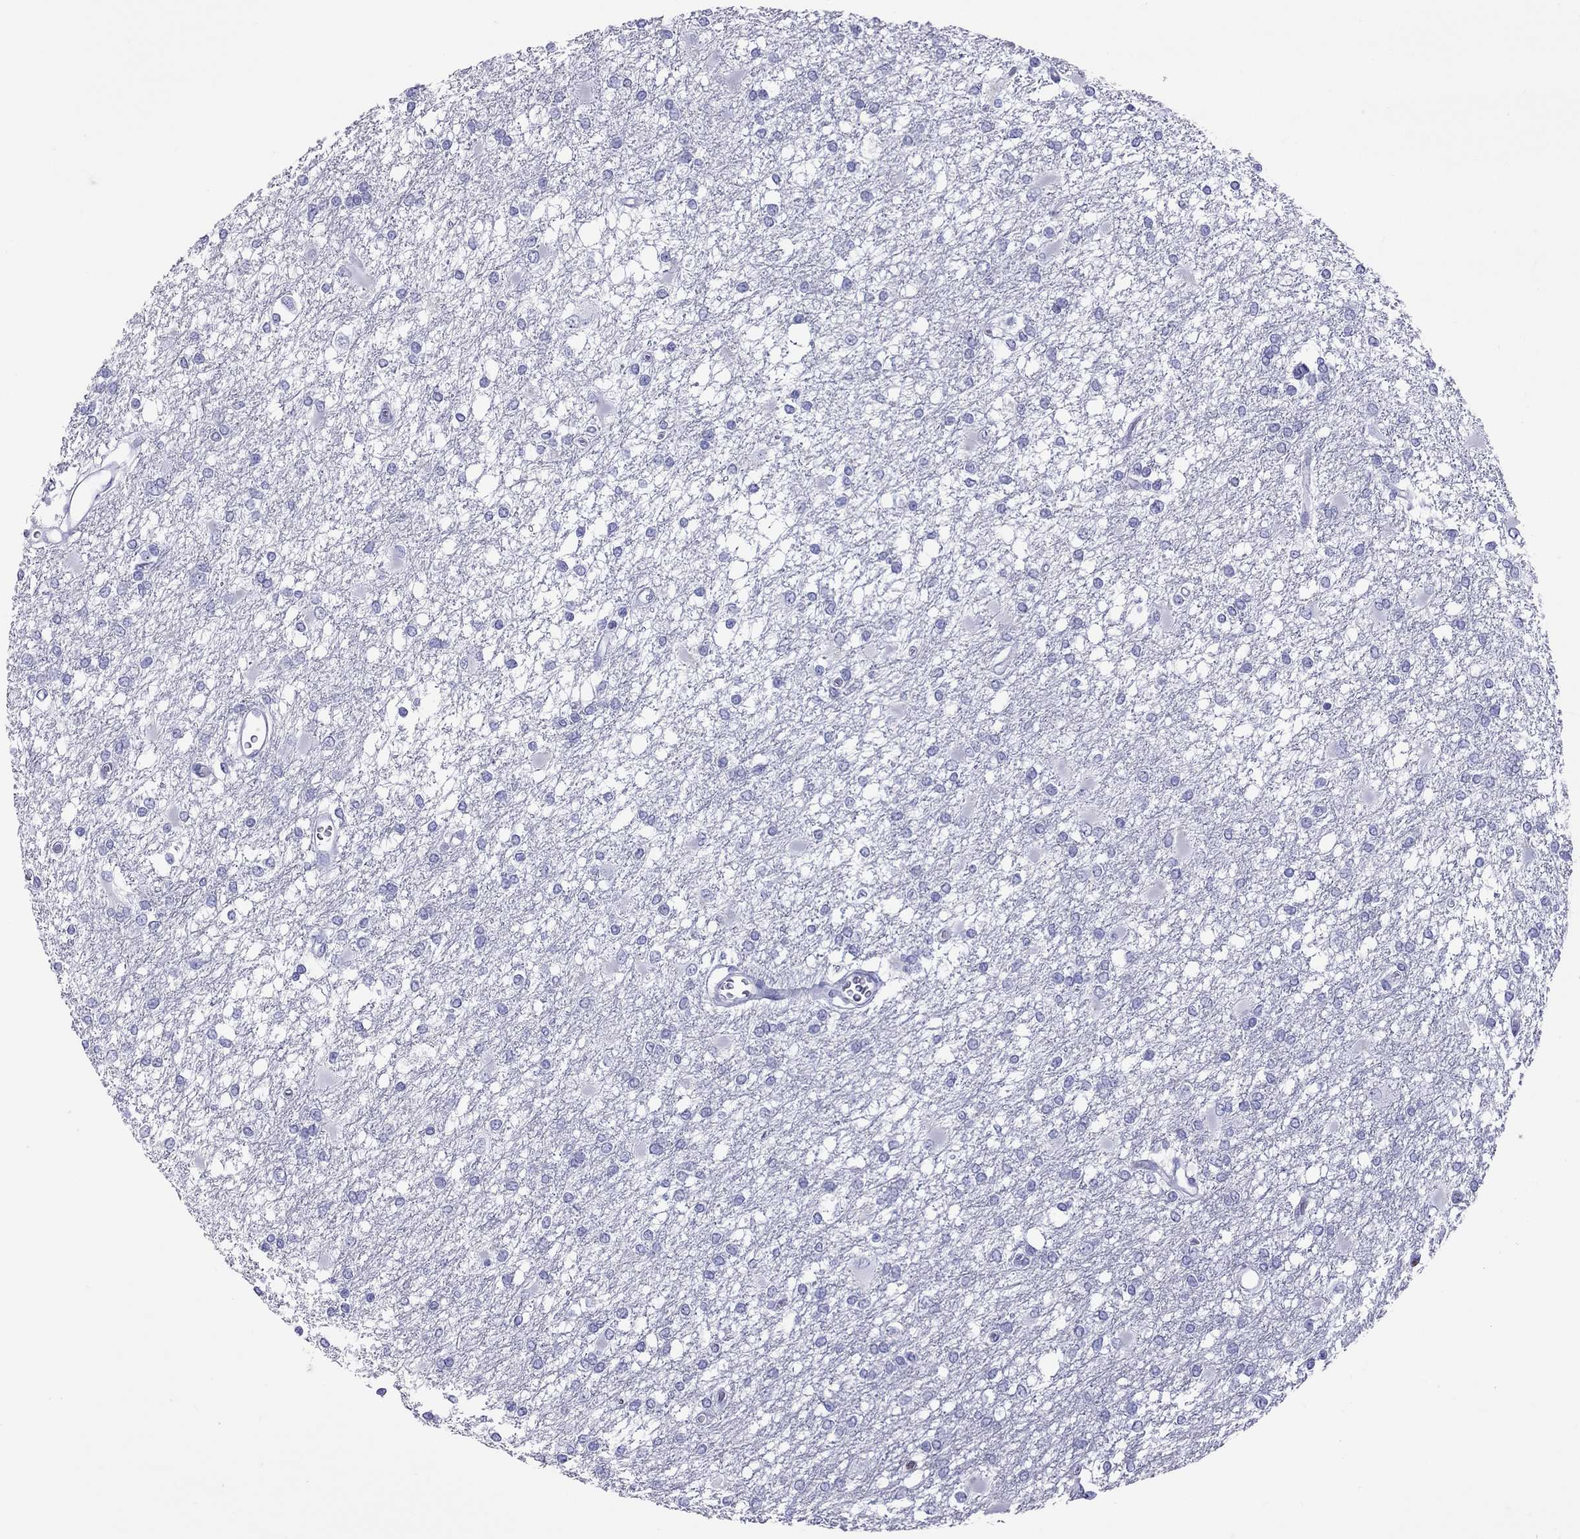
{"staining": {"intensity": "negative", "quantity": "none", "location": "none"}, "tissue": "glioma", "cell_type": "Tumor cells", "image_type": "cancer", "snomed": [{"axis": "morphology", "description": "Glioma, malignant, High grade"}, {"axis": "topography", "description": "Cerebral cortex"}], "caption": "High magnification brightfield microscopy of glioma stained with DAB (3,3'-diaminobenzidine) (brown) and counterstained with hematoxylin (blue): tumor cells show no significant positivity.", "gene": "SLAMF1", "patient": {"sex": "male", "age": 79}}